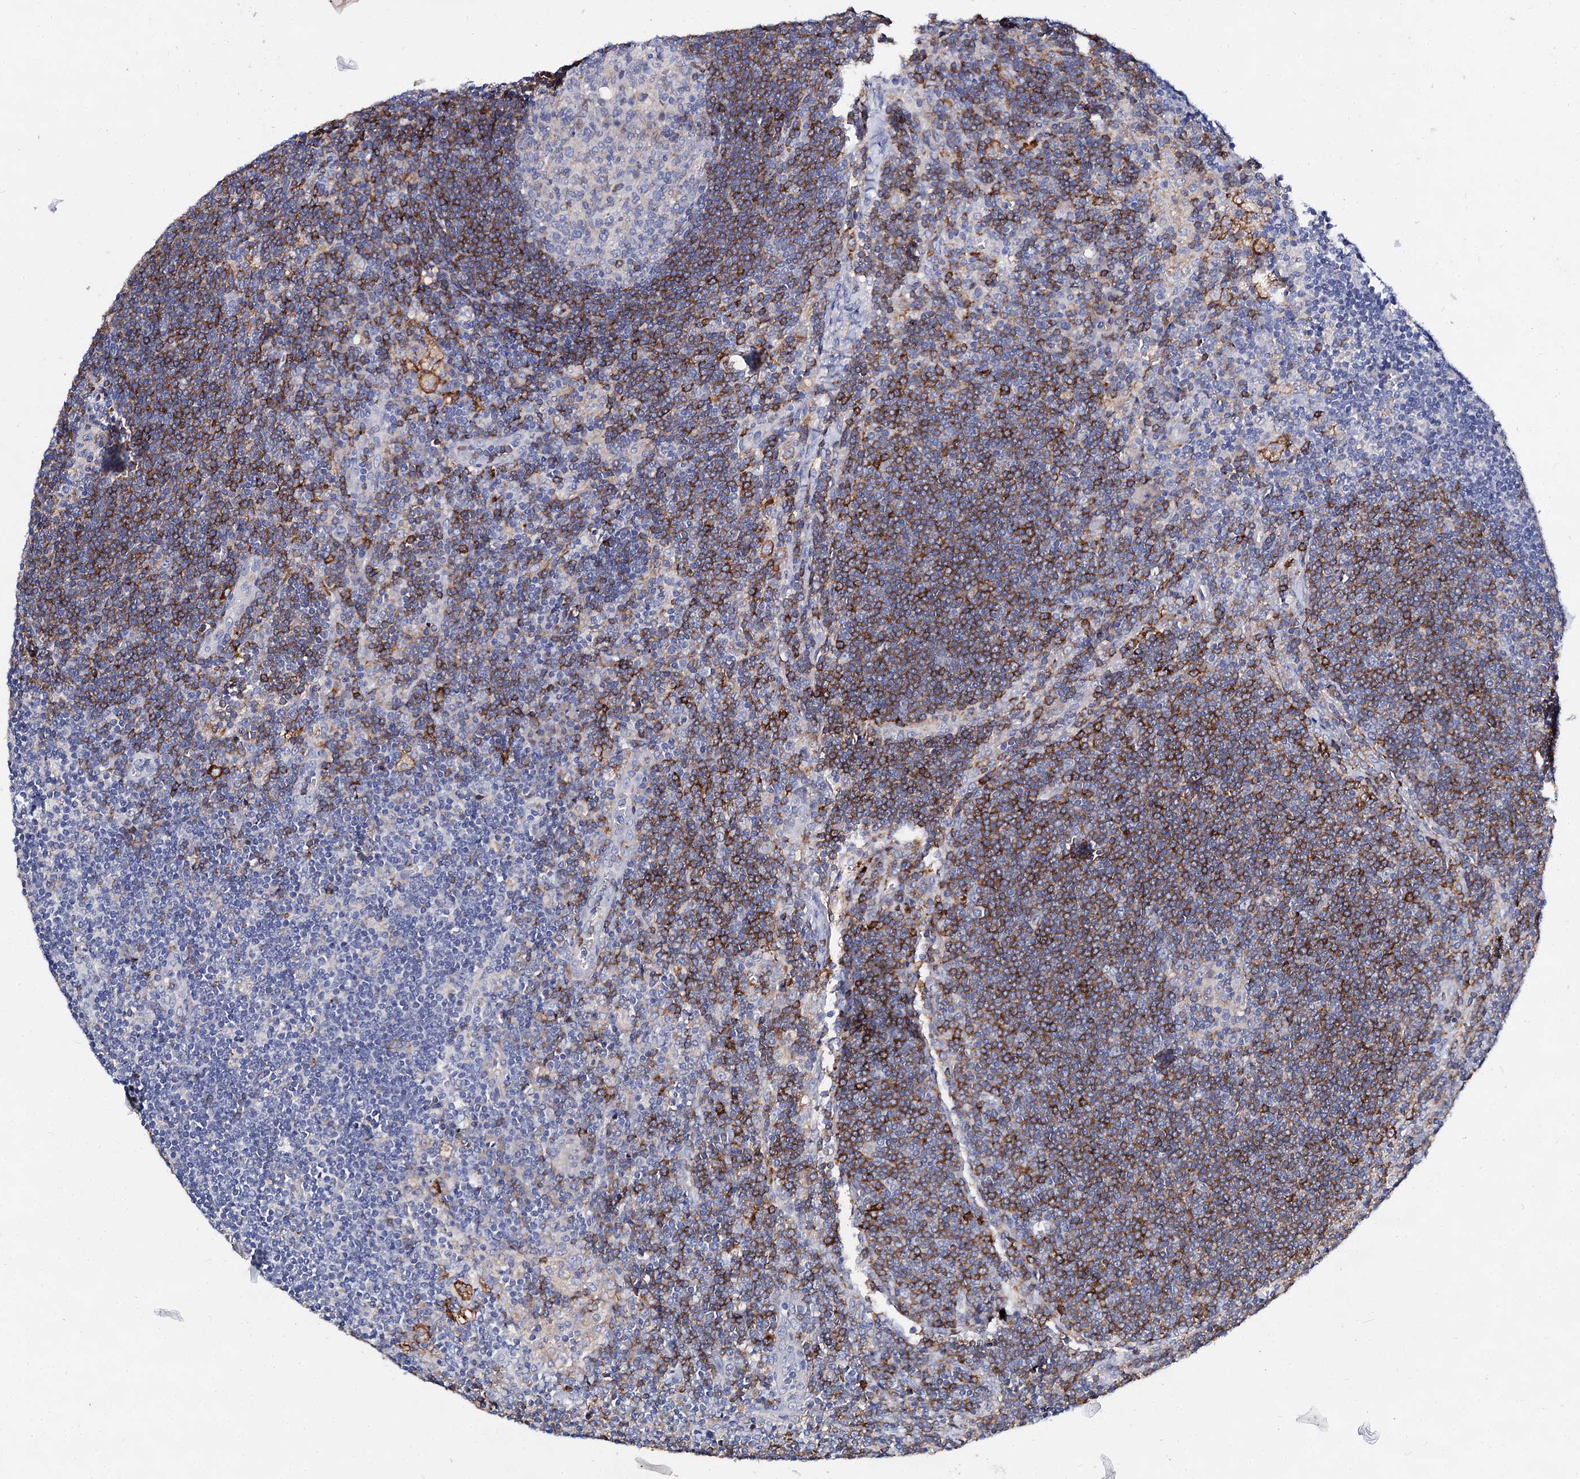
{"staining": {"intensity": "negative", "quantity": "none", "location": "none"}, "tissue": "lymph node", "cell_type": "Germinal center cells", "image_type": "normal", "snomed": [{"axis": "morphology", "description": "Normal tissue, NOS"}, {"axis": "topography", "description": "Lymph node"}], "caption": "Germinal center cells show no significant positivity in benign lymph node. (DAB IHC, high magnification).", "gene": "HVCN1", "patient": {"sex": "male", "age": 24}}